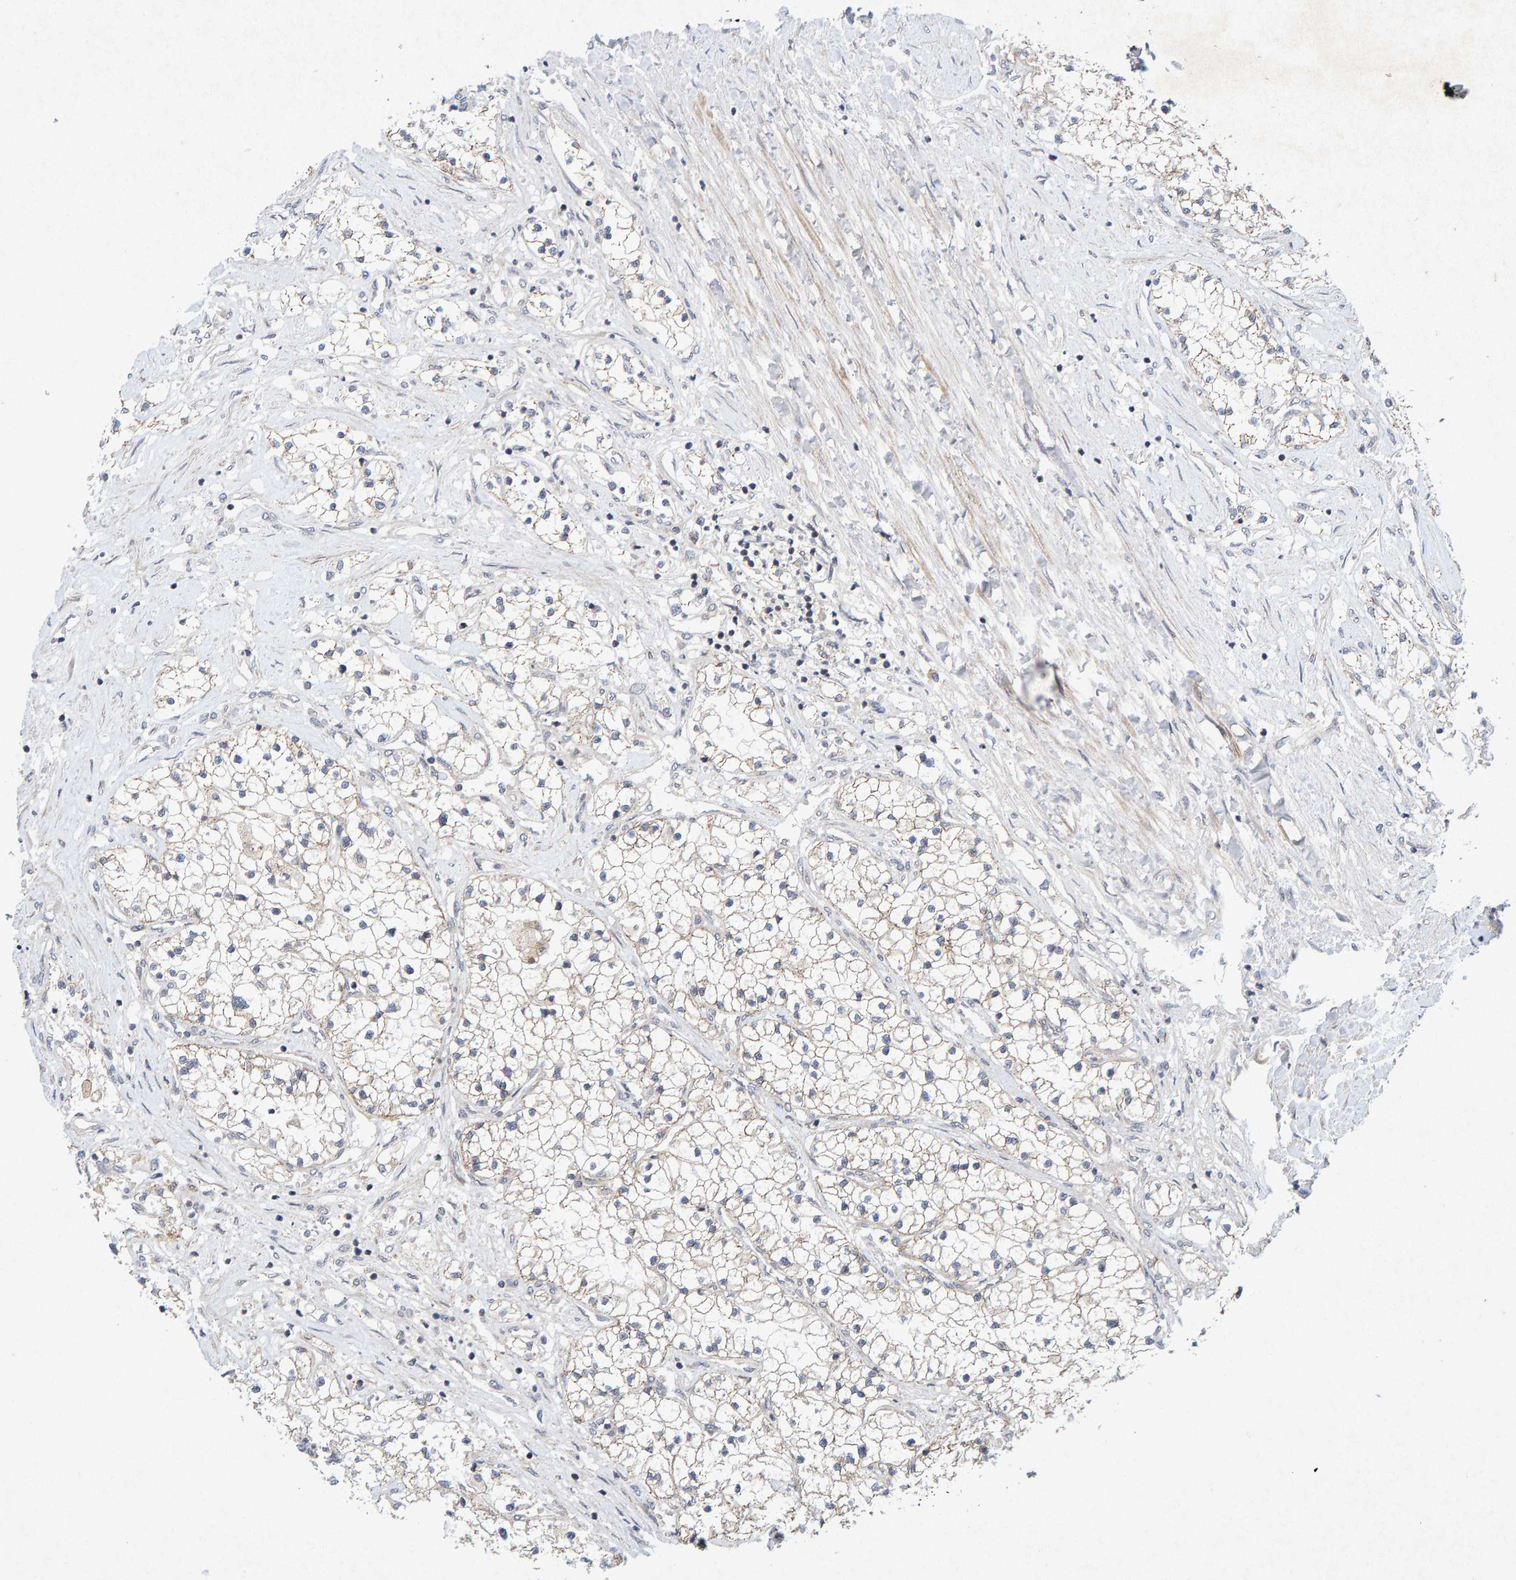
{"staining": {"intensity": "weak", "quantity": ">75%", "location": "cytoplasmic/membranous"}, "tissue": "renal cancer", "cell_type": "Tumor cells", "image_type": "cancer", "snomed": [{"axis": "morphology", "description": "Adenocarcinoma, NOS"}, {"axis": "topography", "description": "Kidney"}], "caption": "Human renal adenocarcinoma stained for a protein (brown) shows weak cytoplasmic/membranous positive expression in approximately >75% of tumor cells.", "gene": "CDH2", "patient": {"sex": "male", "age": 68}}